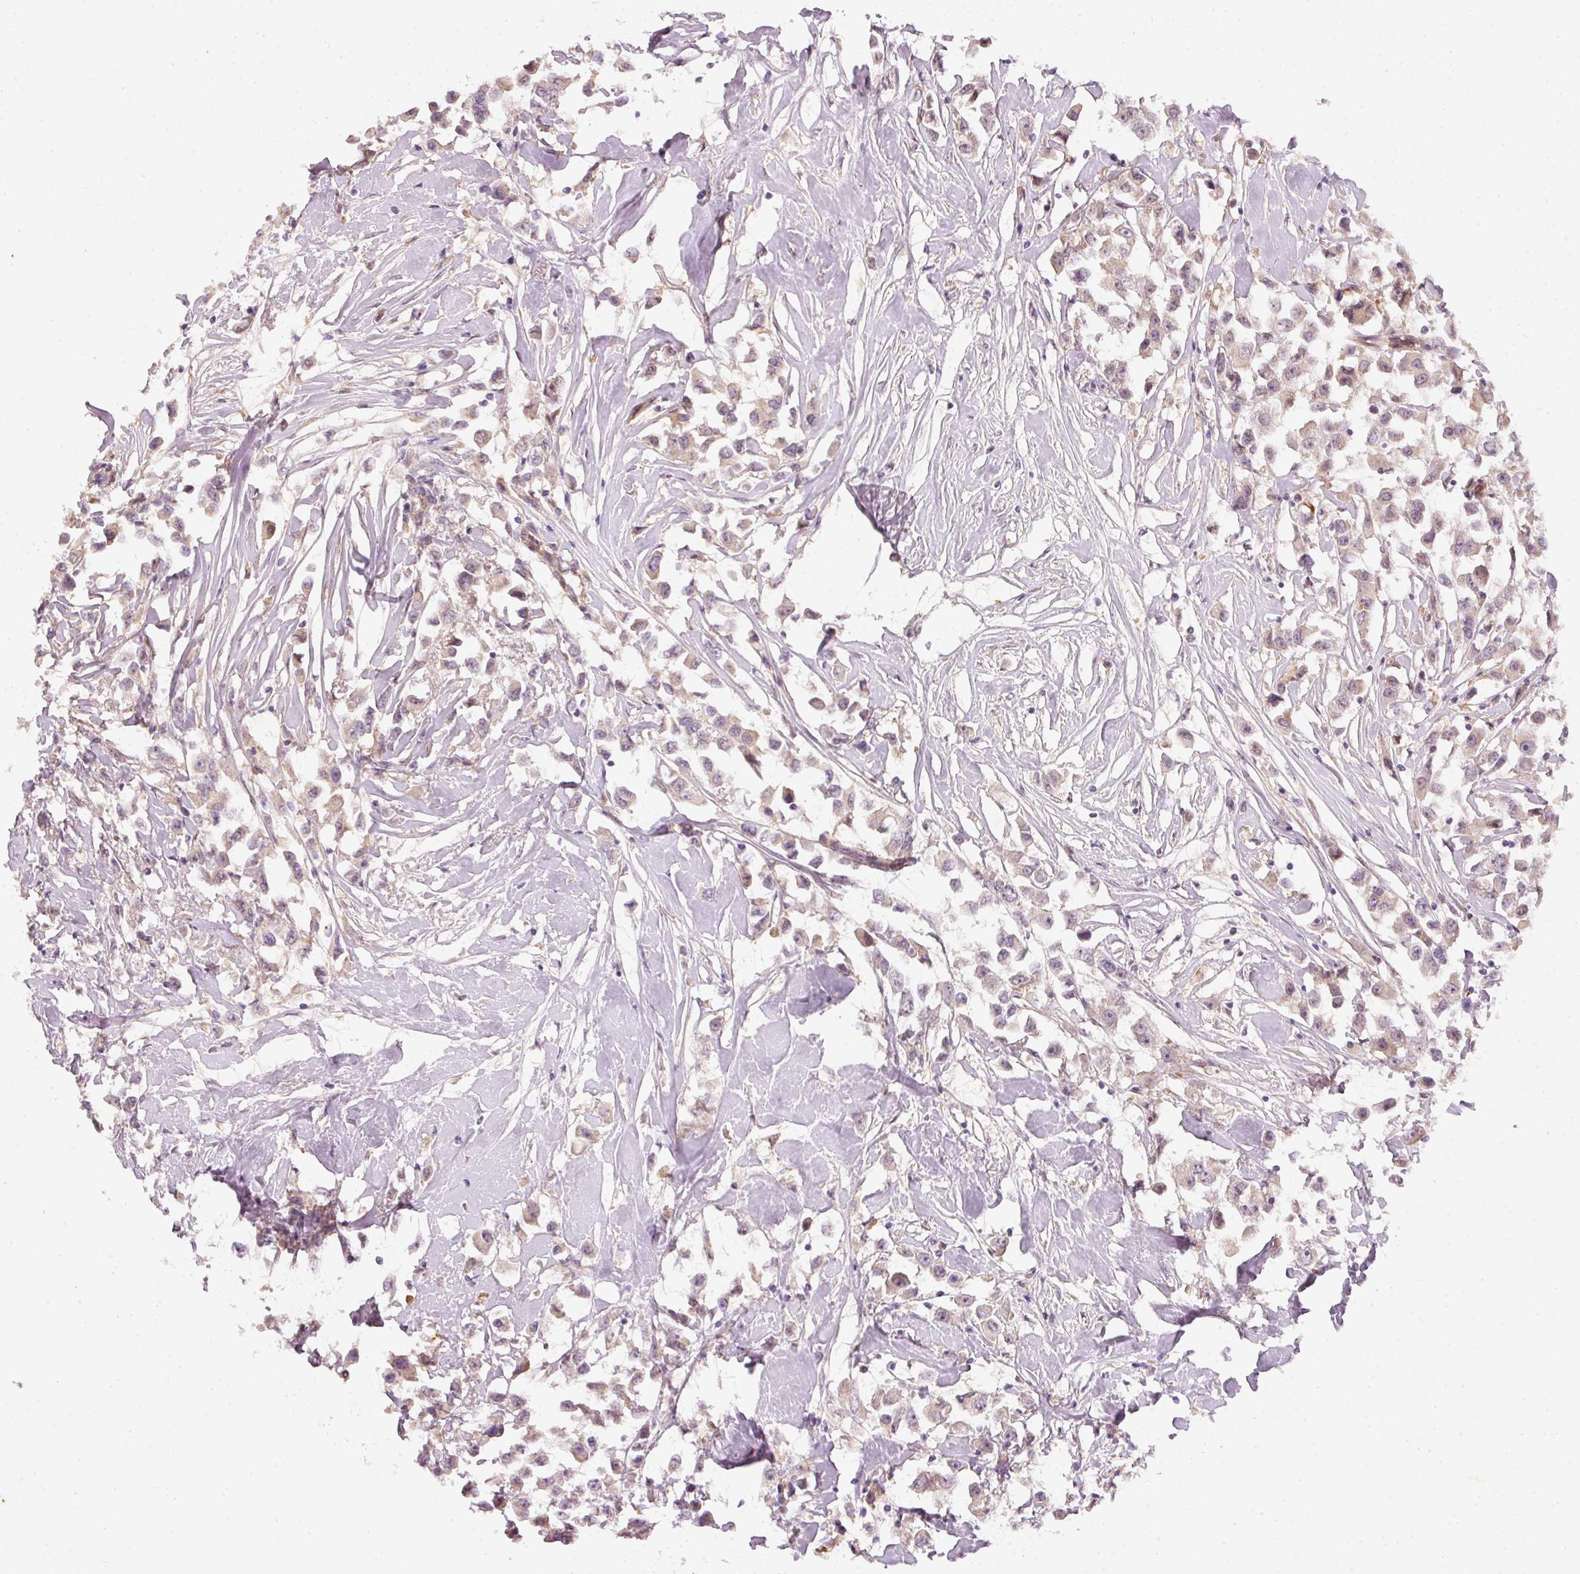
{"staining": {"intensity": "weak", "quantity": ">75%", "location": "cytoplasmic/membranous"}, "tissue": "breast cancer", "cell_type": "Tumor cells", "image_type": "cancer", "snomed": [{"axis": "morphology", "description": "Duct carcinoma"}, {"axis": "topography", "description": "Breast"}], "caption": "About >75% of tumor cells in human breast cancer reveal weak cytoplasmic/membranous protein expression as visualized by brown immunohistochemical staining.", "gene": "RGL2", "patient": {"sex": "female", "age": 61}}